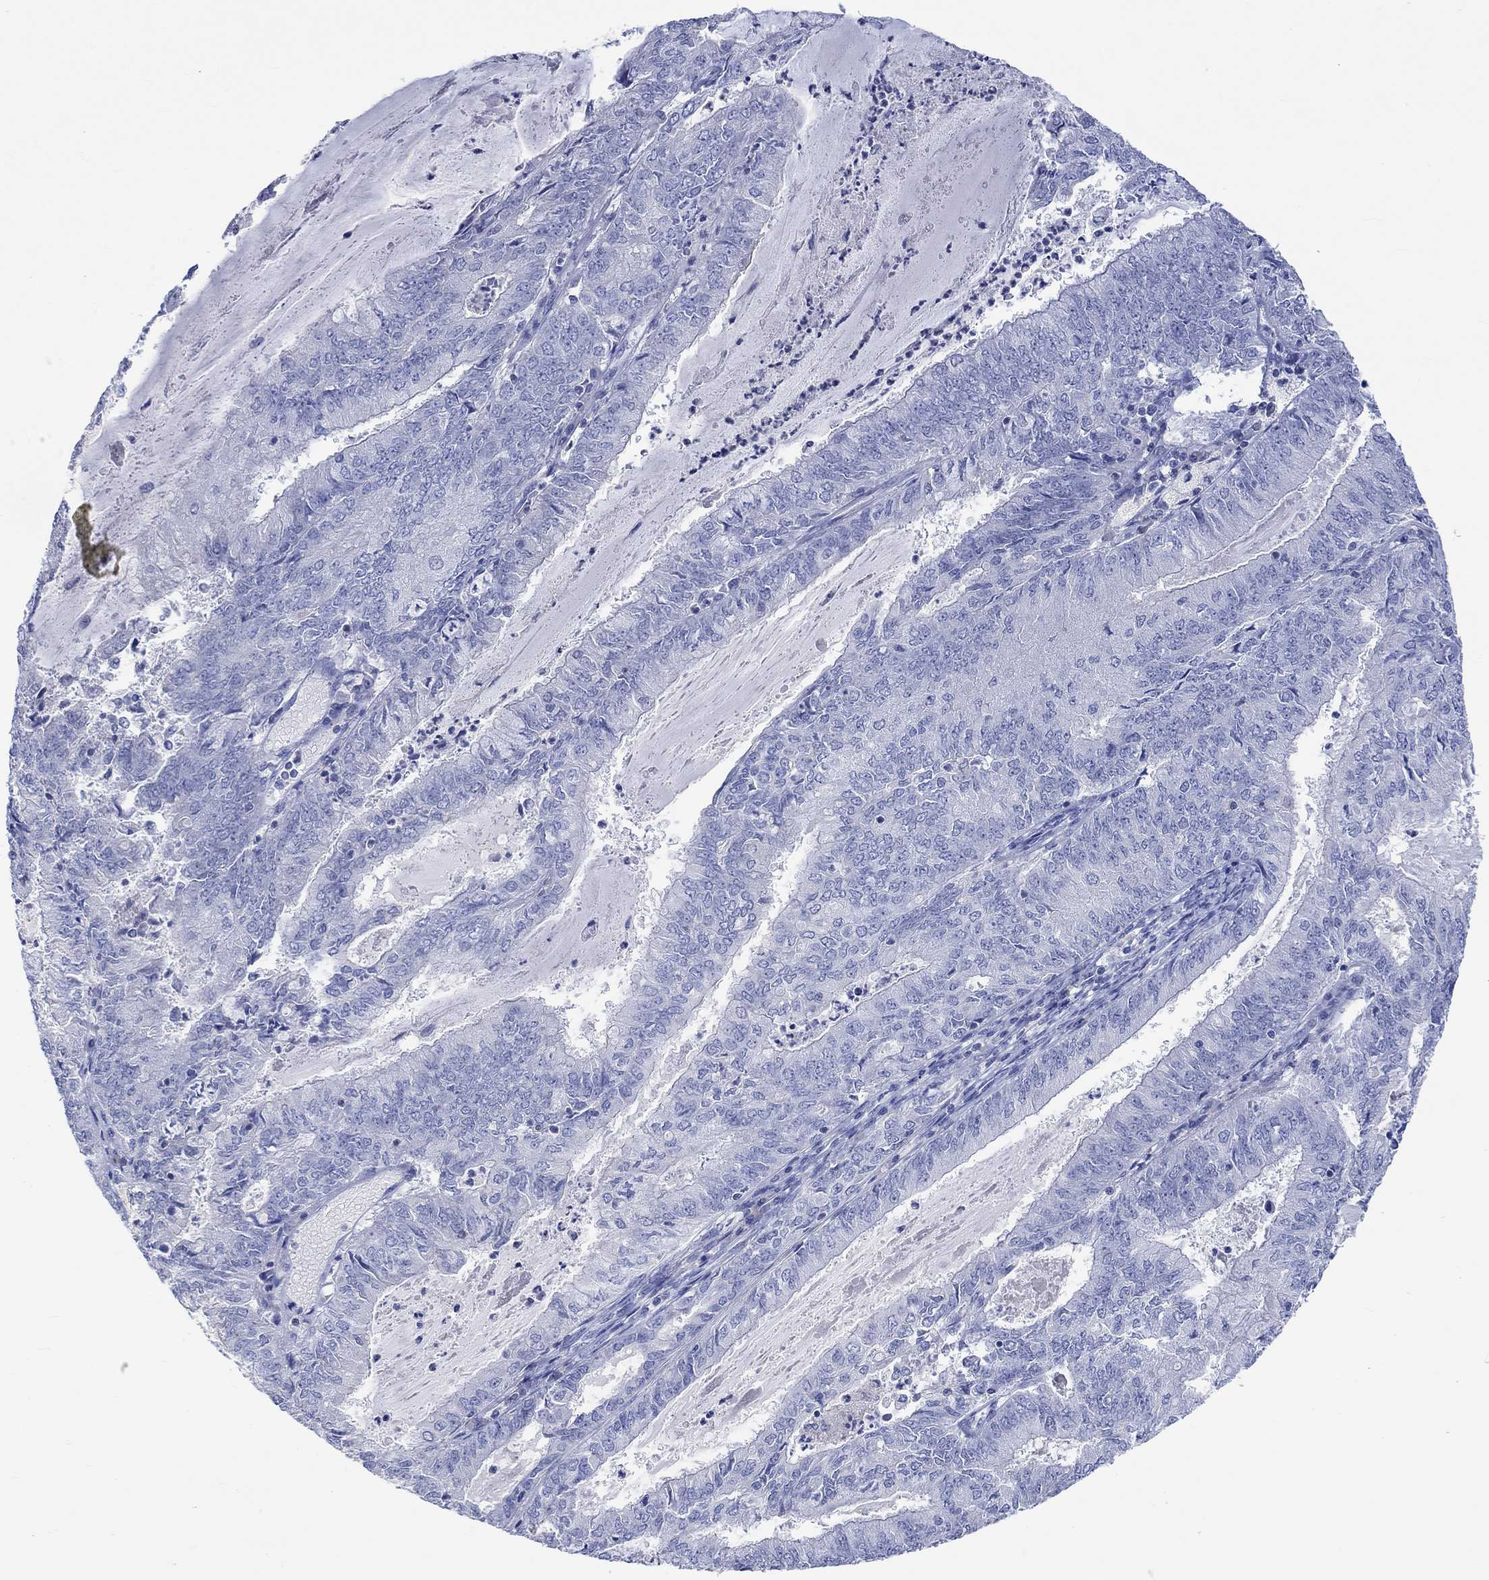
{"staining": {"intensity": "negative", "quantity": "none", "location": "none"}, "tissue": "endometrial cancer", "cell_type": "Tumor cells", "image_type": "cancer", "snomed": [{"axis": "morphology", "description": "Adenocarcinoma, NOS"}, {"axis": "topography", "description": "Endometrium"}], "caption": "Human adenocarcinoma (endometrial) stained for a protein using IHC exhibits no positivity in tumor cells.", "gene": "GCM1", "patient": {"sex": "female", "age": 57}}